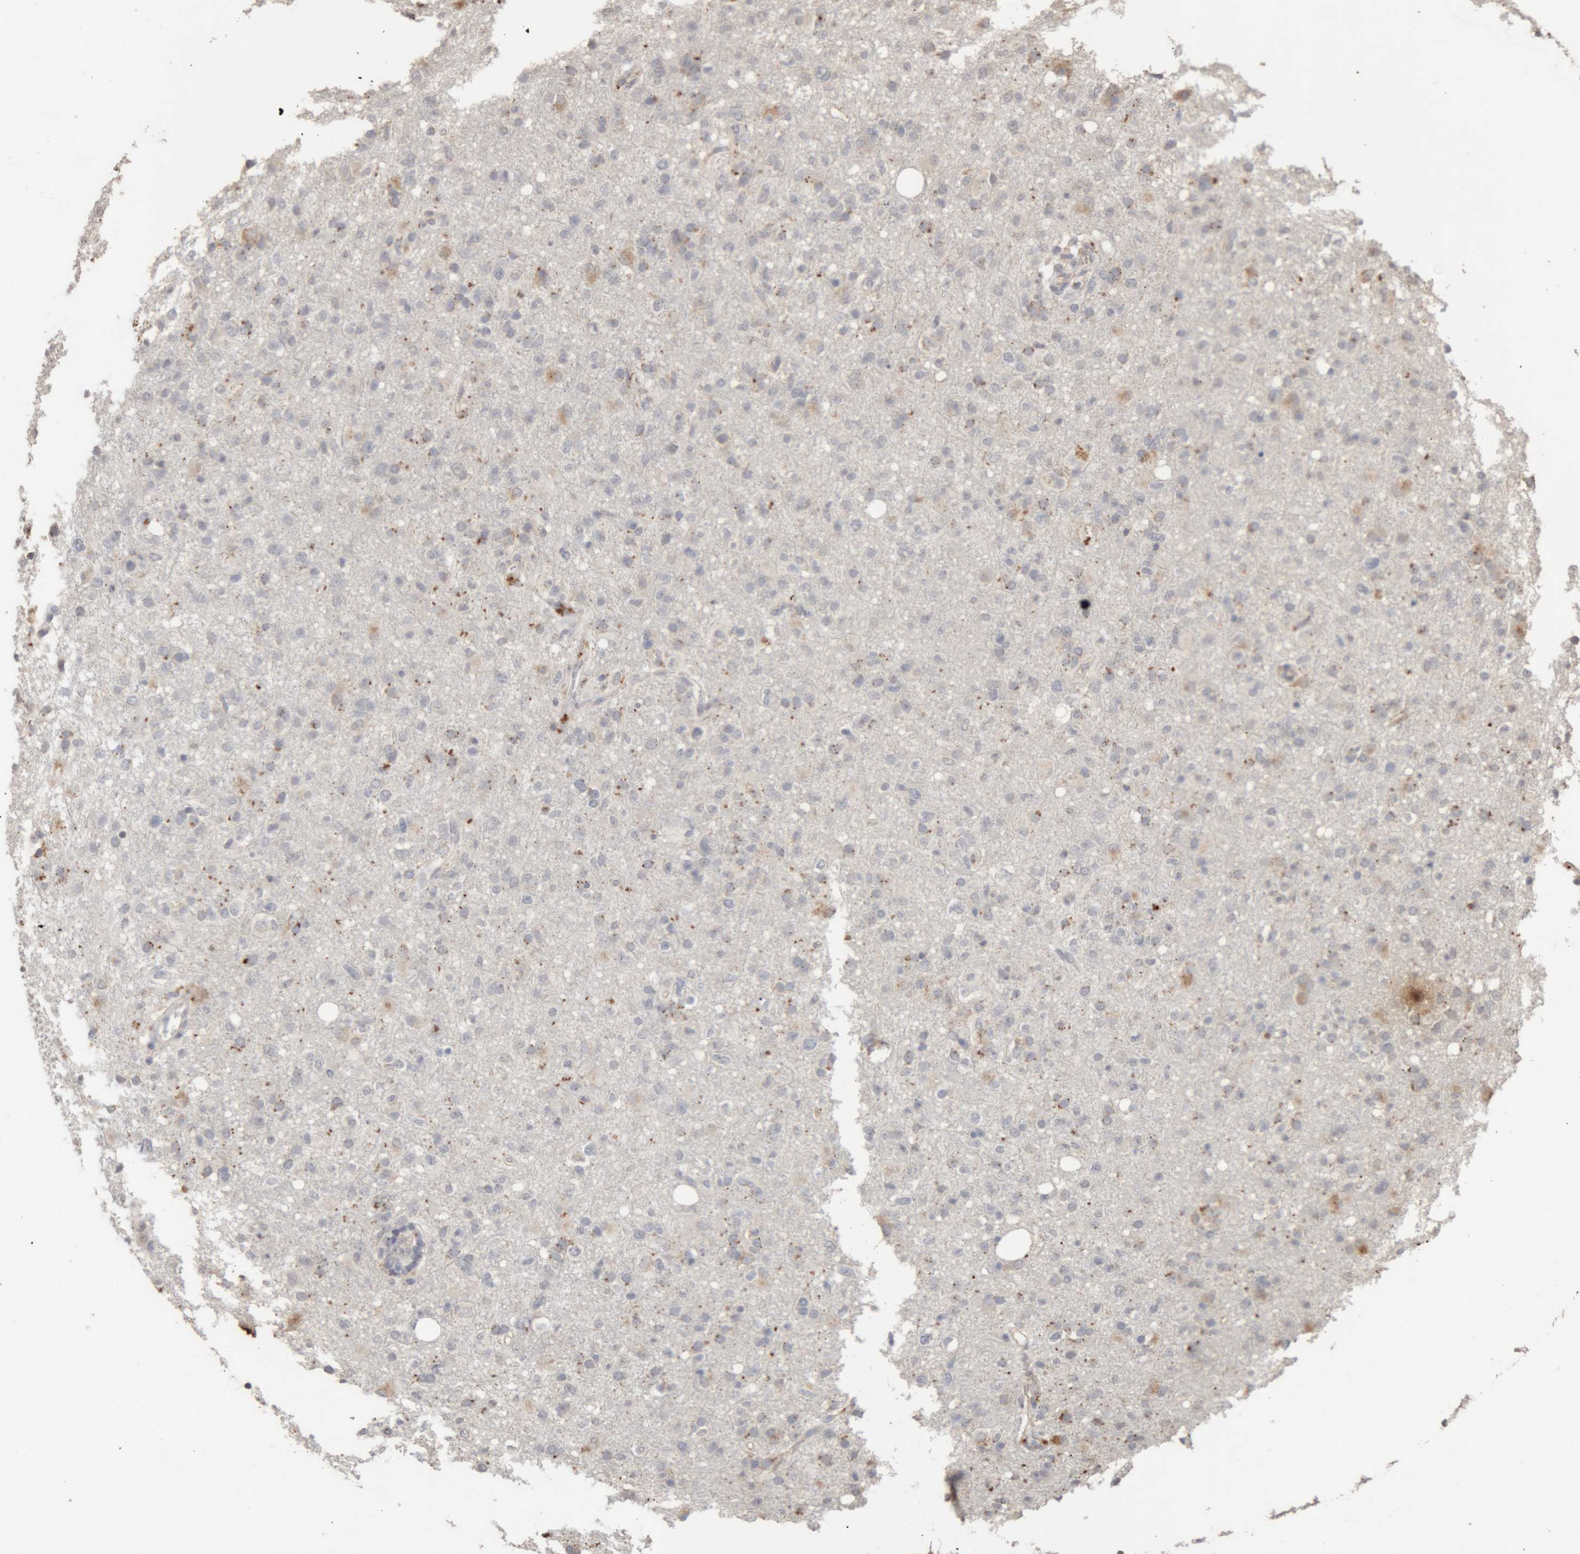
{"staining": {"intensity": "weak", "quantity": "<25%", "location": "cytoplasmic/membranous"}, "tissue": "glioma", "cell_type": "Tumor cells", "image_type": "cancer", "snomed": [{"axis": "morphology", "description": "Glioma, malignant, High grade"}, {"axis": "topography", "description": "Brain"}], "caption": "Immunohistochemistry of glioma exhibits no expression in tumor cells.", "gene": "ARSA", "patient": {"sex": "female", "age": 57}}